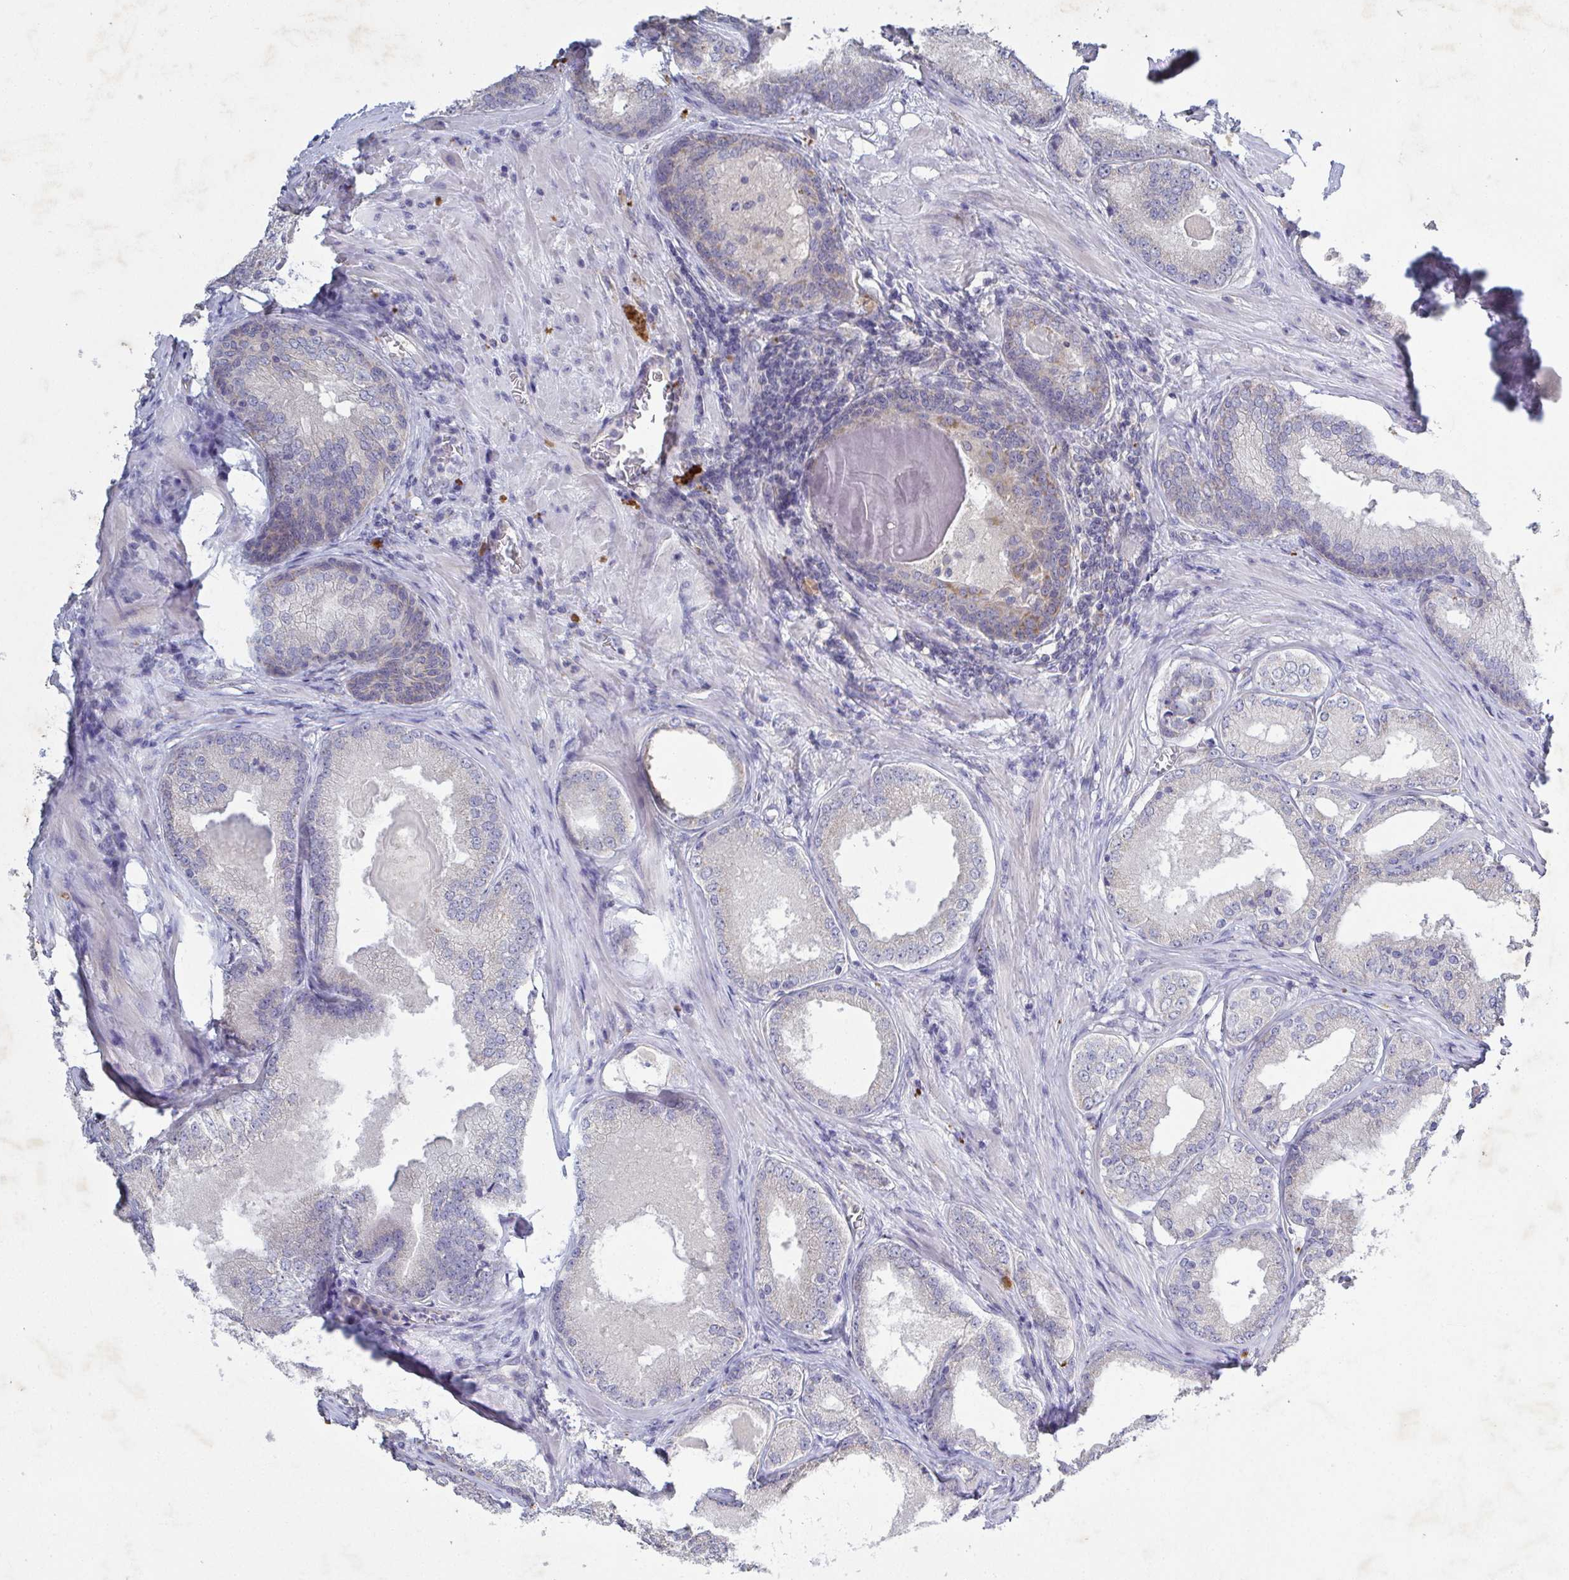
{"staining": {"intensity": "weak", "quantity": "<25%", "location": "cytoplasmic/membranous"}, "tissue": "prostate cancer", "cell_type": "Tumor cells", "image_type": "cancer", "snomed": [{"axis": "morphology", "description": "Adenocarcinoma, NOS"}, {"axis": "morphology", "description": "Adenocarcinoma, Low grade"}, {"axis": "topography", "description": "Prostate"}], "caption": "Low-grade adenocarcinoma (prostate) was stained to show a protein in brown. There is no significant staining in tumor cells.", "gene": "GALNT13", "patient": {"sex": "male", "age": 68}}